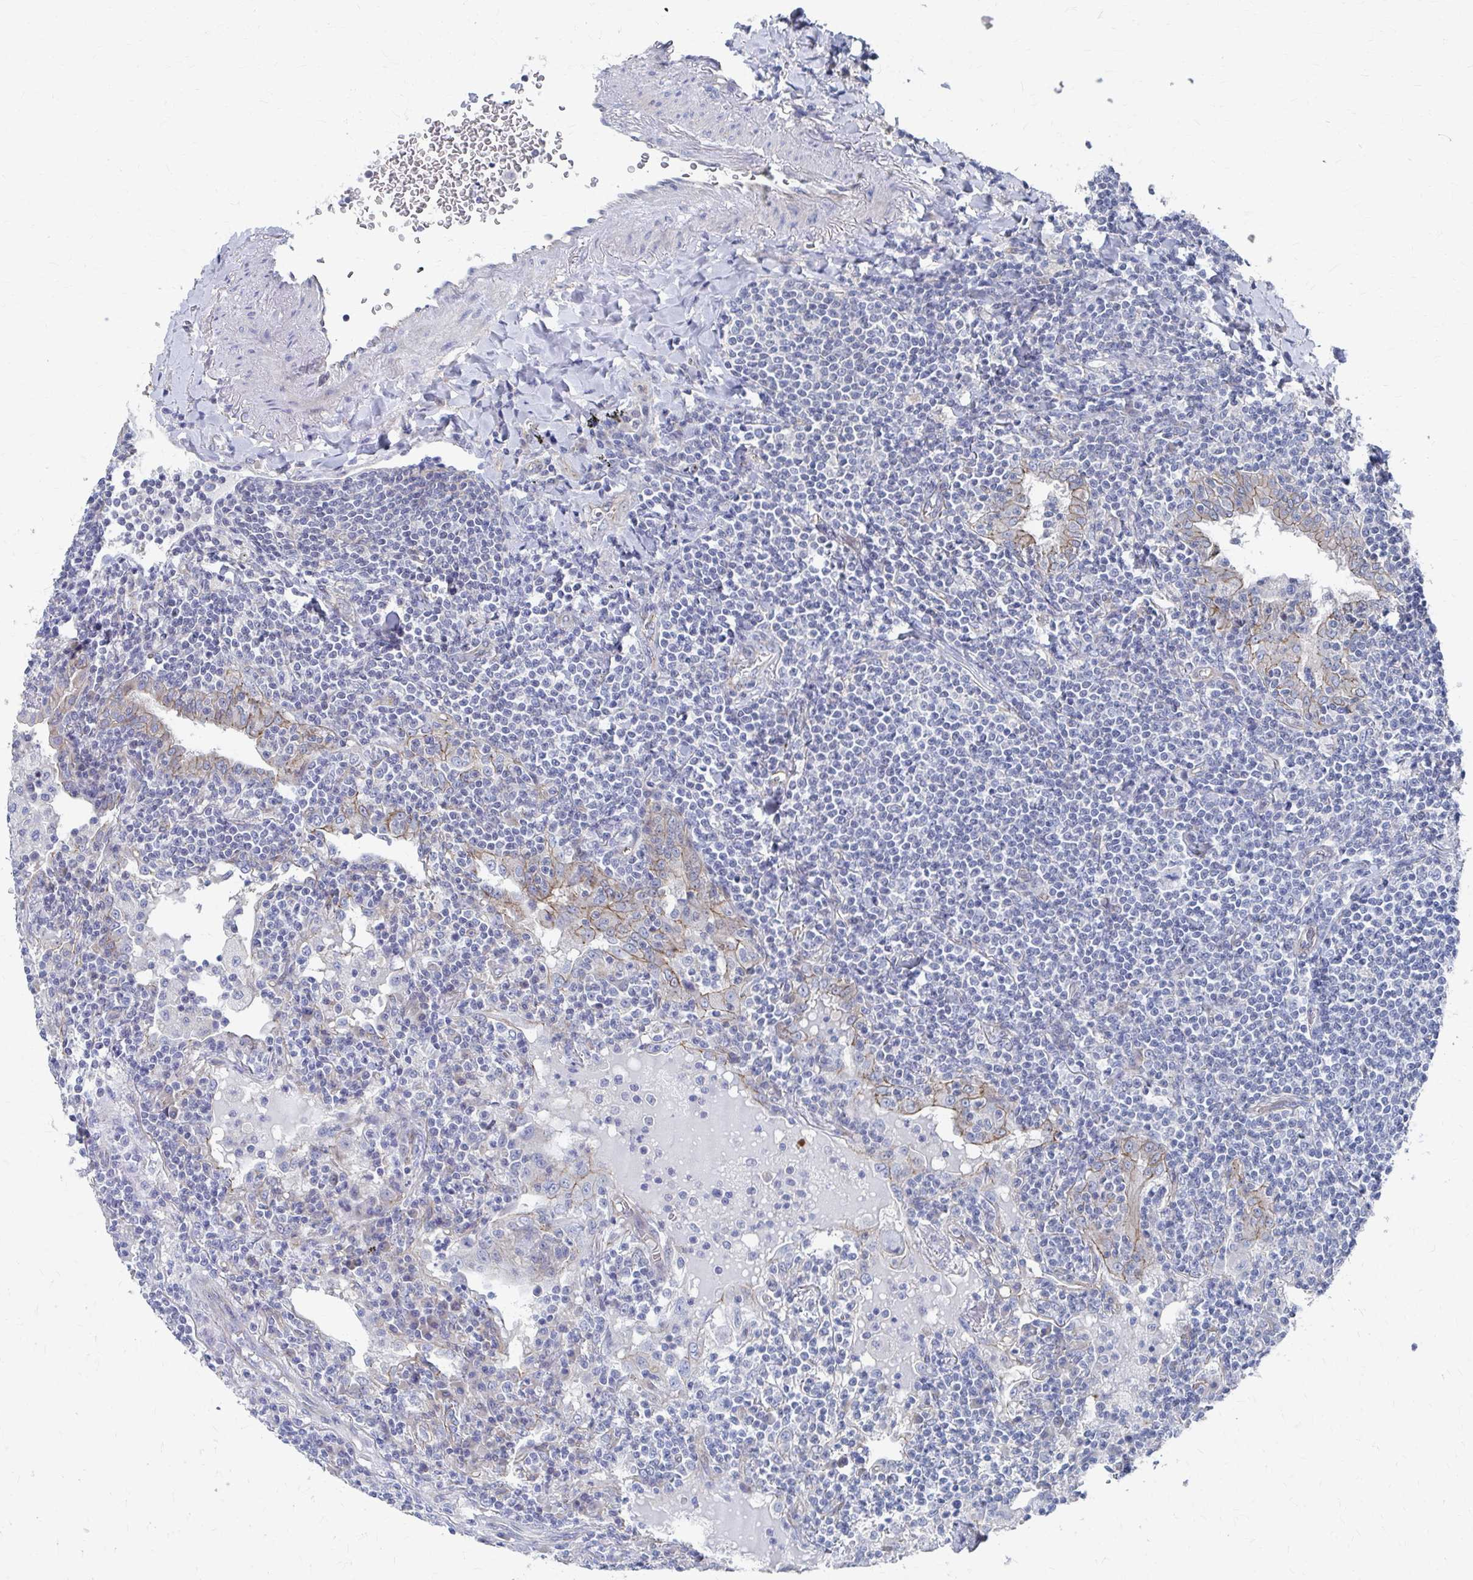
{"staining": {"intensity": "negative", "quantity": "none", "location": "none"}, "tissue": "lymphoma", "cell_type": "Tumor cells", "image_type": "cancer", "snomed": [{"axis": "morphology", "description": "Malignant lymphoma, non-Hodgkin's type, Low grade"}, {"axis": "topography", "description": "Lung"}], "caption": "Micrograph shows no protein staining in tumor cells of lymphoma tissue.", "gene": "PLEKHG7", "patient": {"sex": "female", "age": 71}}